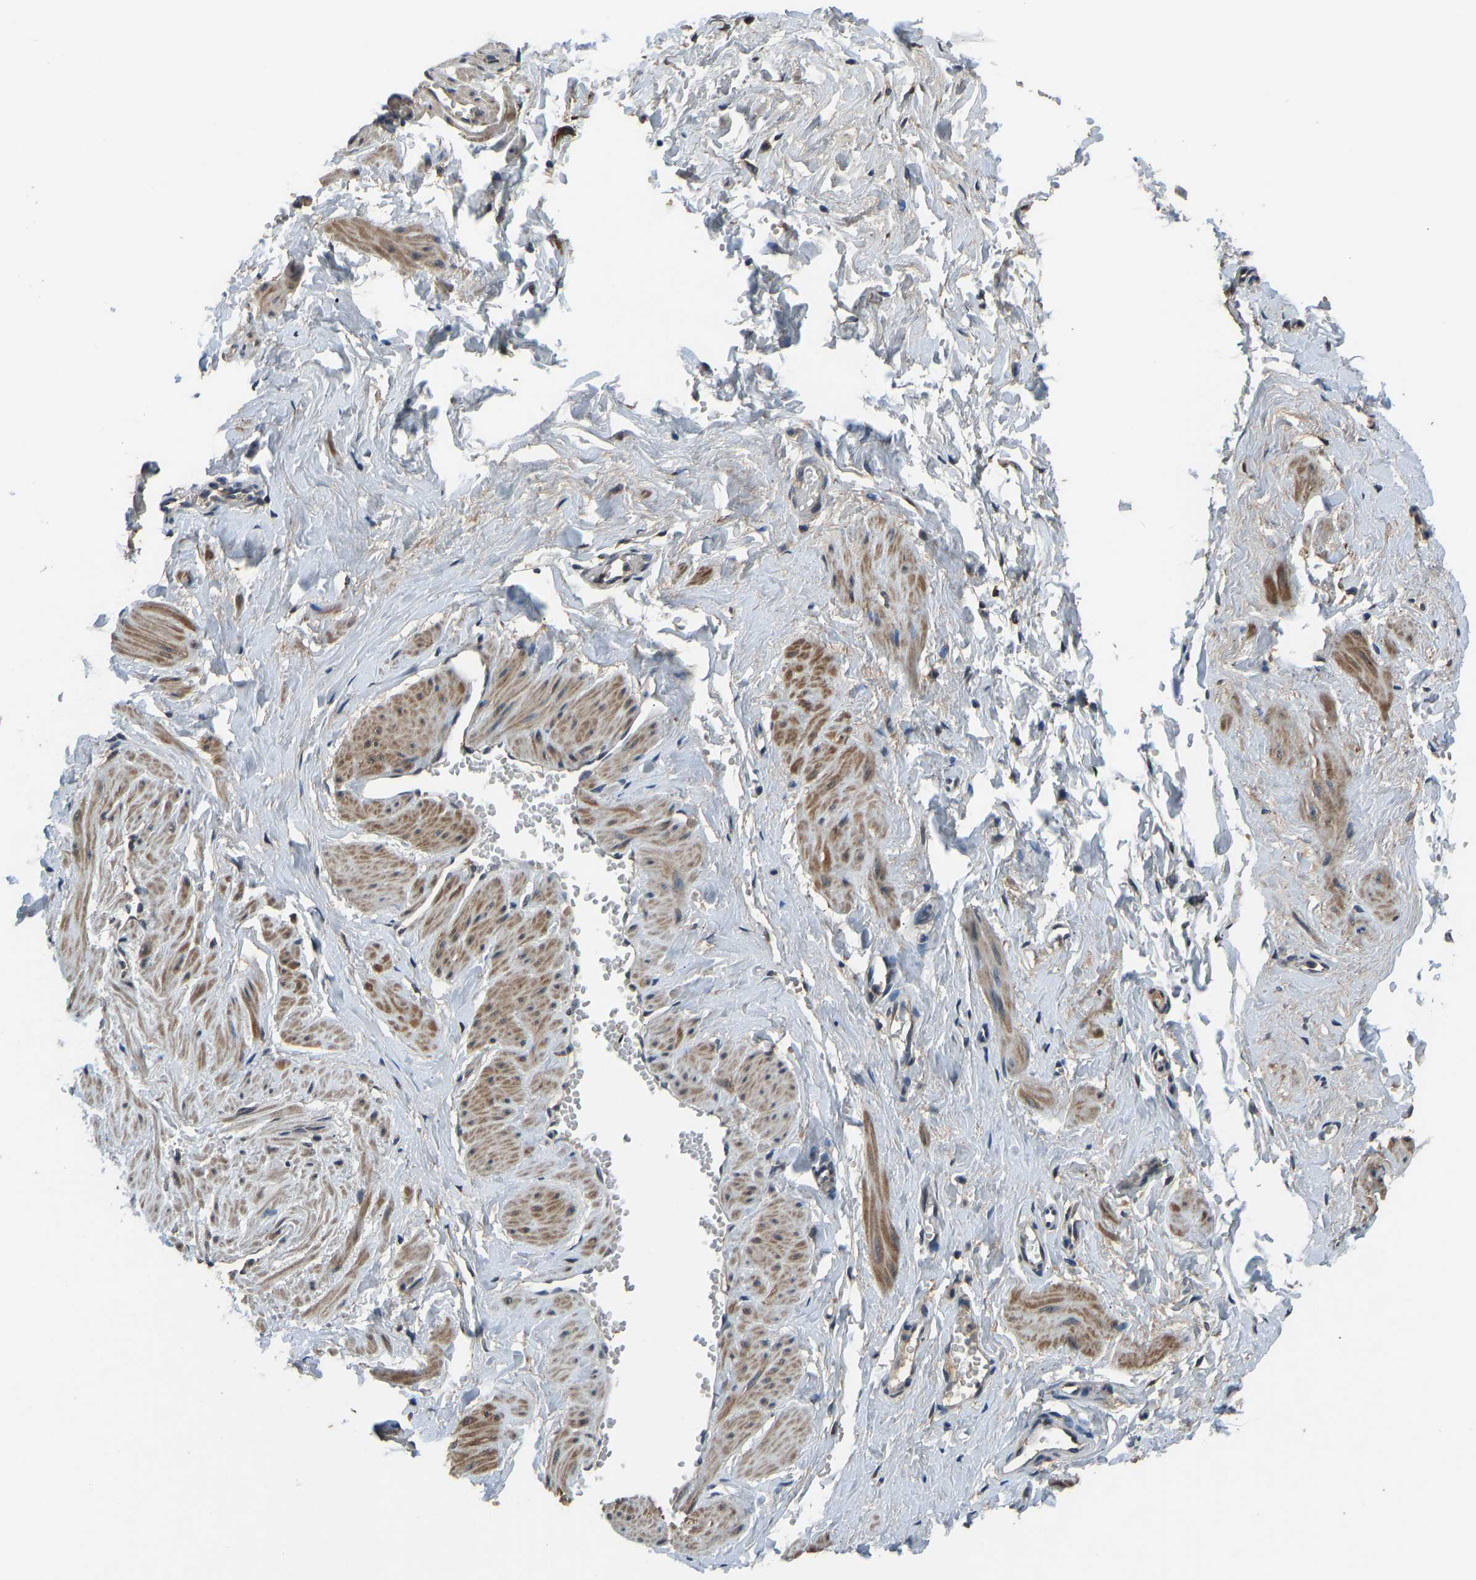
{"staining": {"intensity": "negative", "quantity": "none", "location": "none"}, "tissue": "adipose tissue", "cell_type": "Adipocytes", "image_type": "normal", "snomed": [{"axis": "morphology", "description": "Normal tissue, NOS"}, {"axis": "topography", "description": "Soft tissue"}, {"axis": "topography", "description": "Vascular tissue"}], "caption": "Immunohistochemical staining of benign adipose tissue reveals no significant positivity in adipocytes.", "gene": "TOX4", "patient": {"sex": "female", "age": 35}}